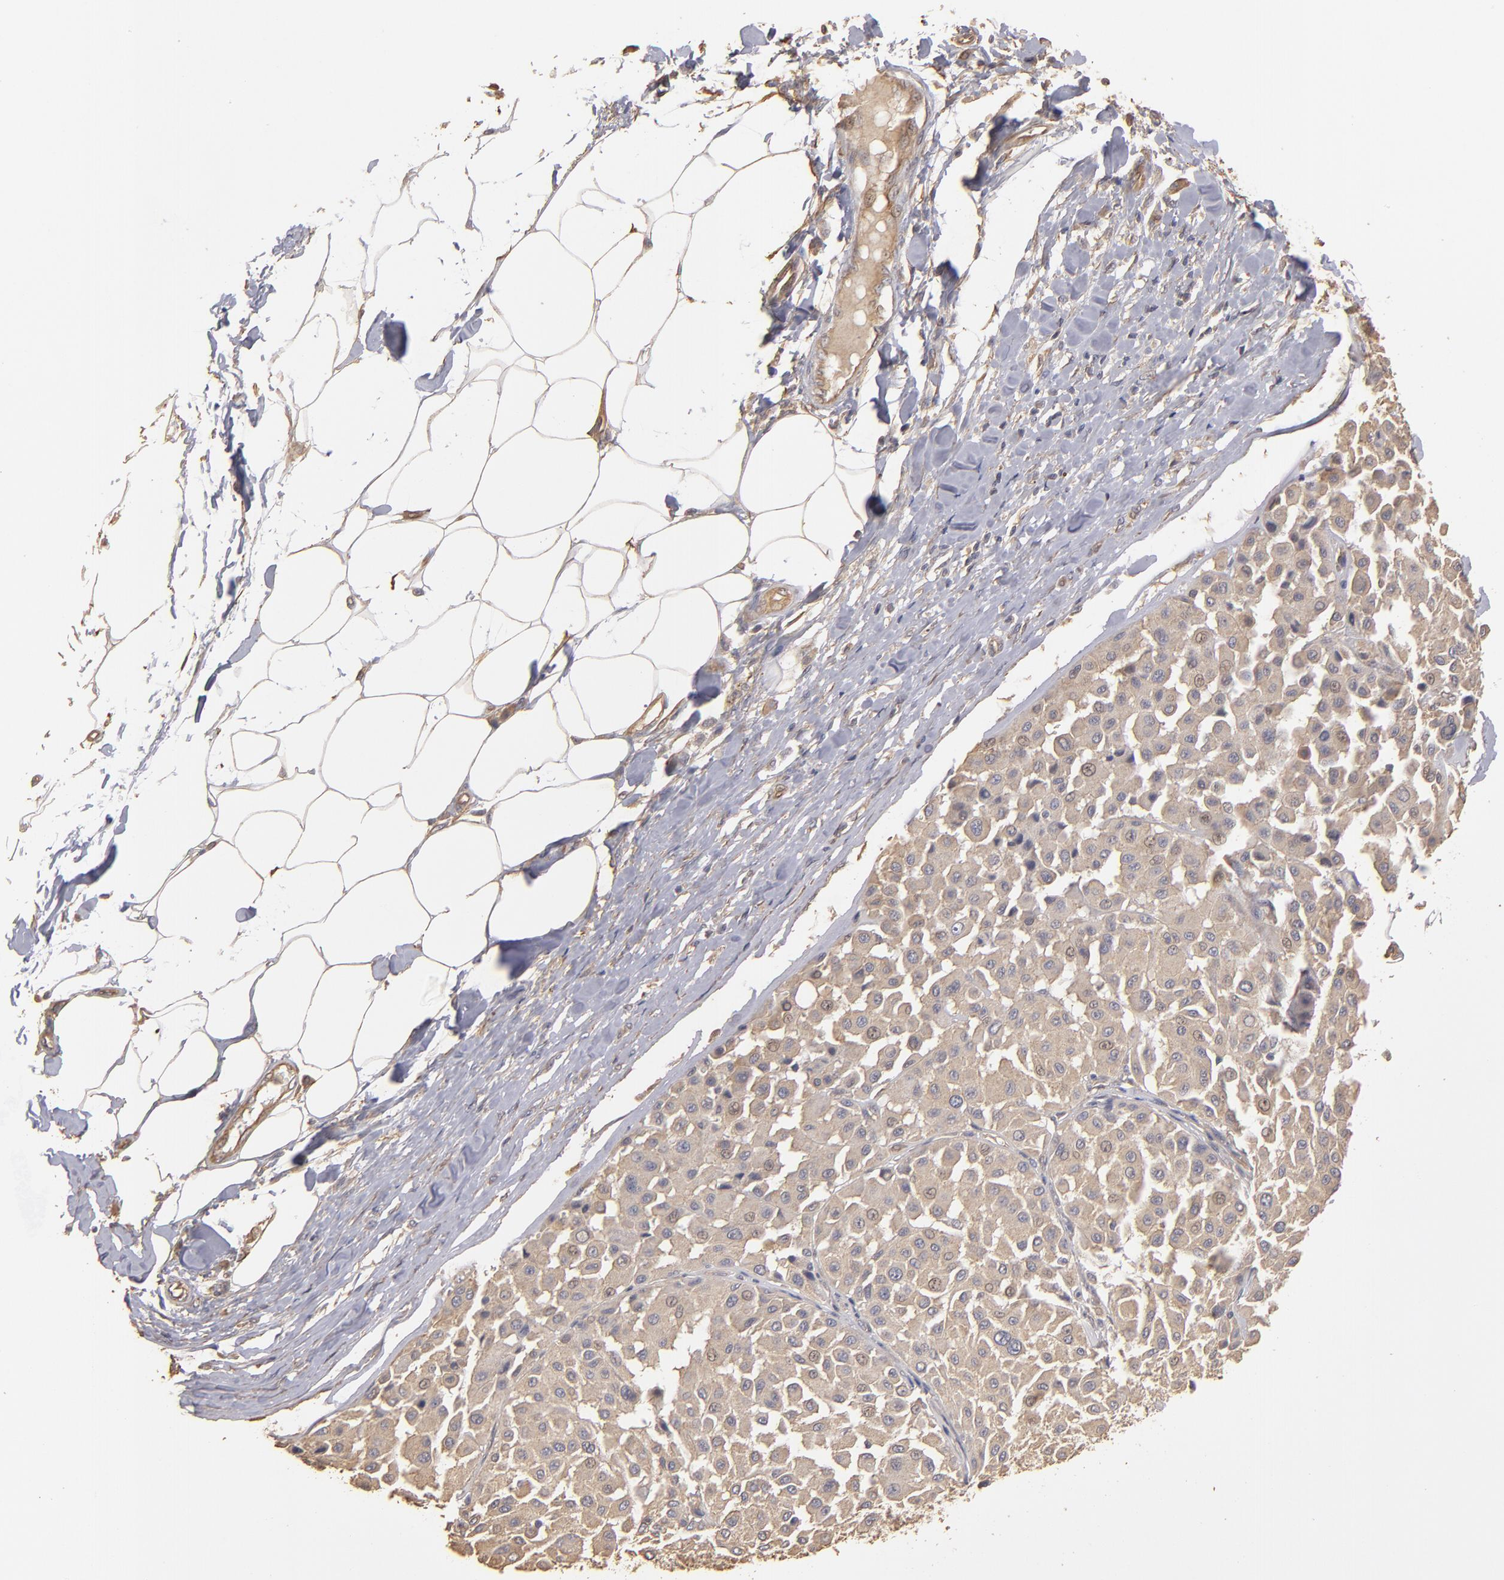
{"staining": {"intensity": "moderate", "quantity": ">75%", "location": "cytoplasmic/membranous,nuclear"}, "tissue": "melanoma", "cell_type": "Tumor cells", "image_type": "cancer", "snomed": [{"axis": "morphology", "description": "Malignant melanoma, Metastatic site"}, {"axis": "topography", "description": "Soft tissue"}], "caption": "This is an image of immunohistochemistry staining of melanoma, which shows moderate staining in the cytoplasmic/membranous and nuclear of tumor cells.", "gene": "DMD", "patient": {"sex": "male", "age": 41}}